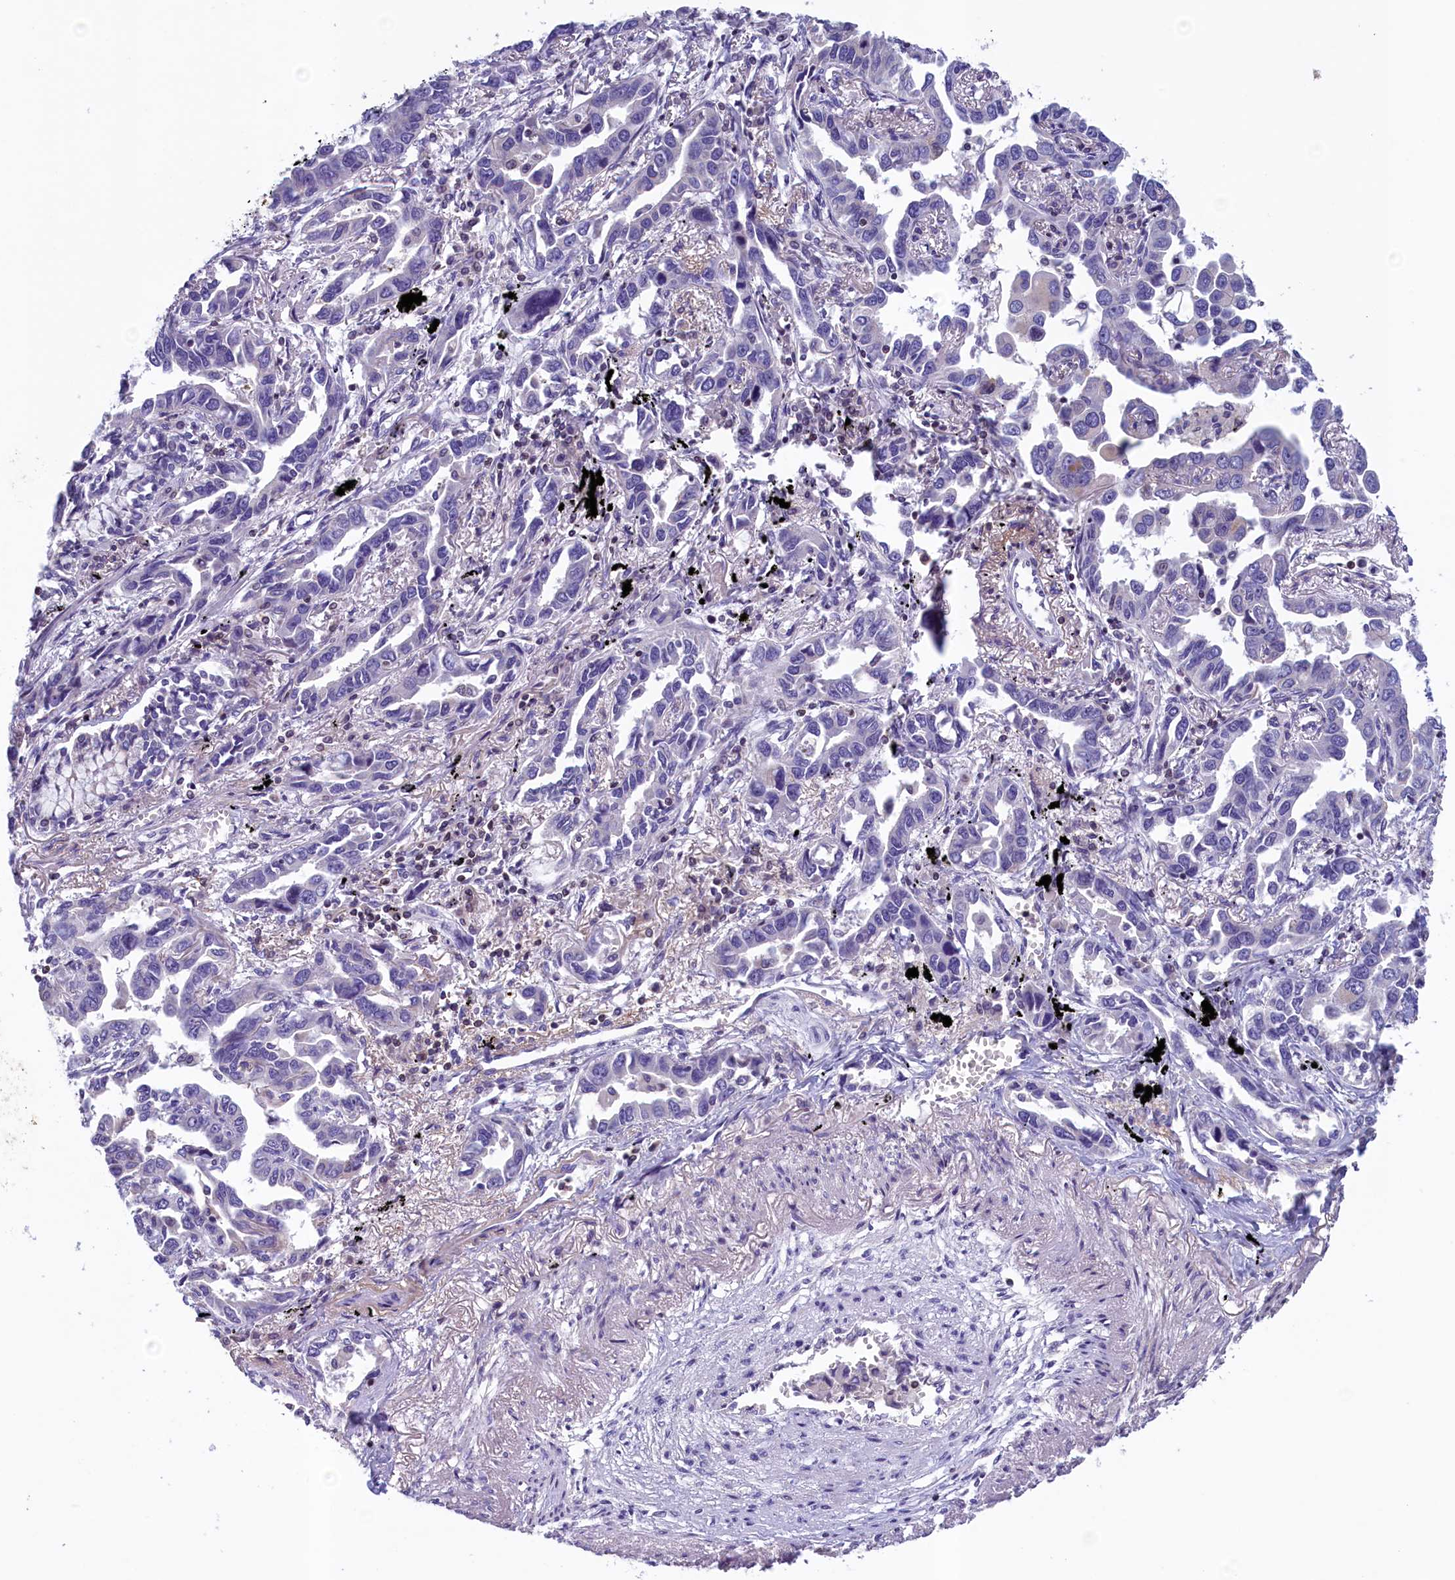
{"staining": {"intensity": "negative", "quantity": "none", "location": "none"}, "tissue": "lung cancer", "cell_type": "Tumor cells", "image_type": "cancer", "snomed": [{"axis": "morphology", "description": "Adenocarcinoma, NOS"}, {"axis": "topography", "description": "Lung"}], "caption": "Immunohistochemistry (IHC) of adenocarcinoma (lung) shows no staining in tumor cells.", "gene": "TRAF3IP3", "patient": {"sex": "male", "age": 67}}